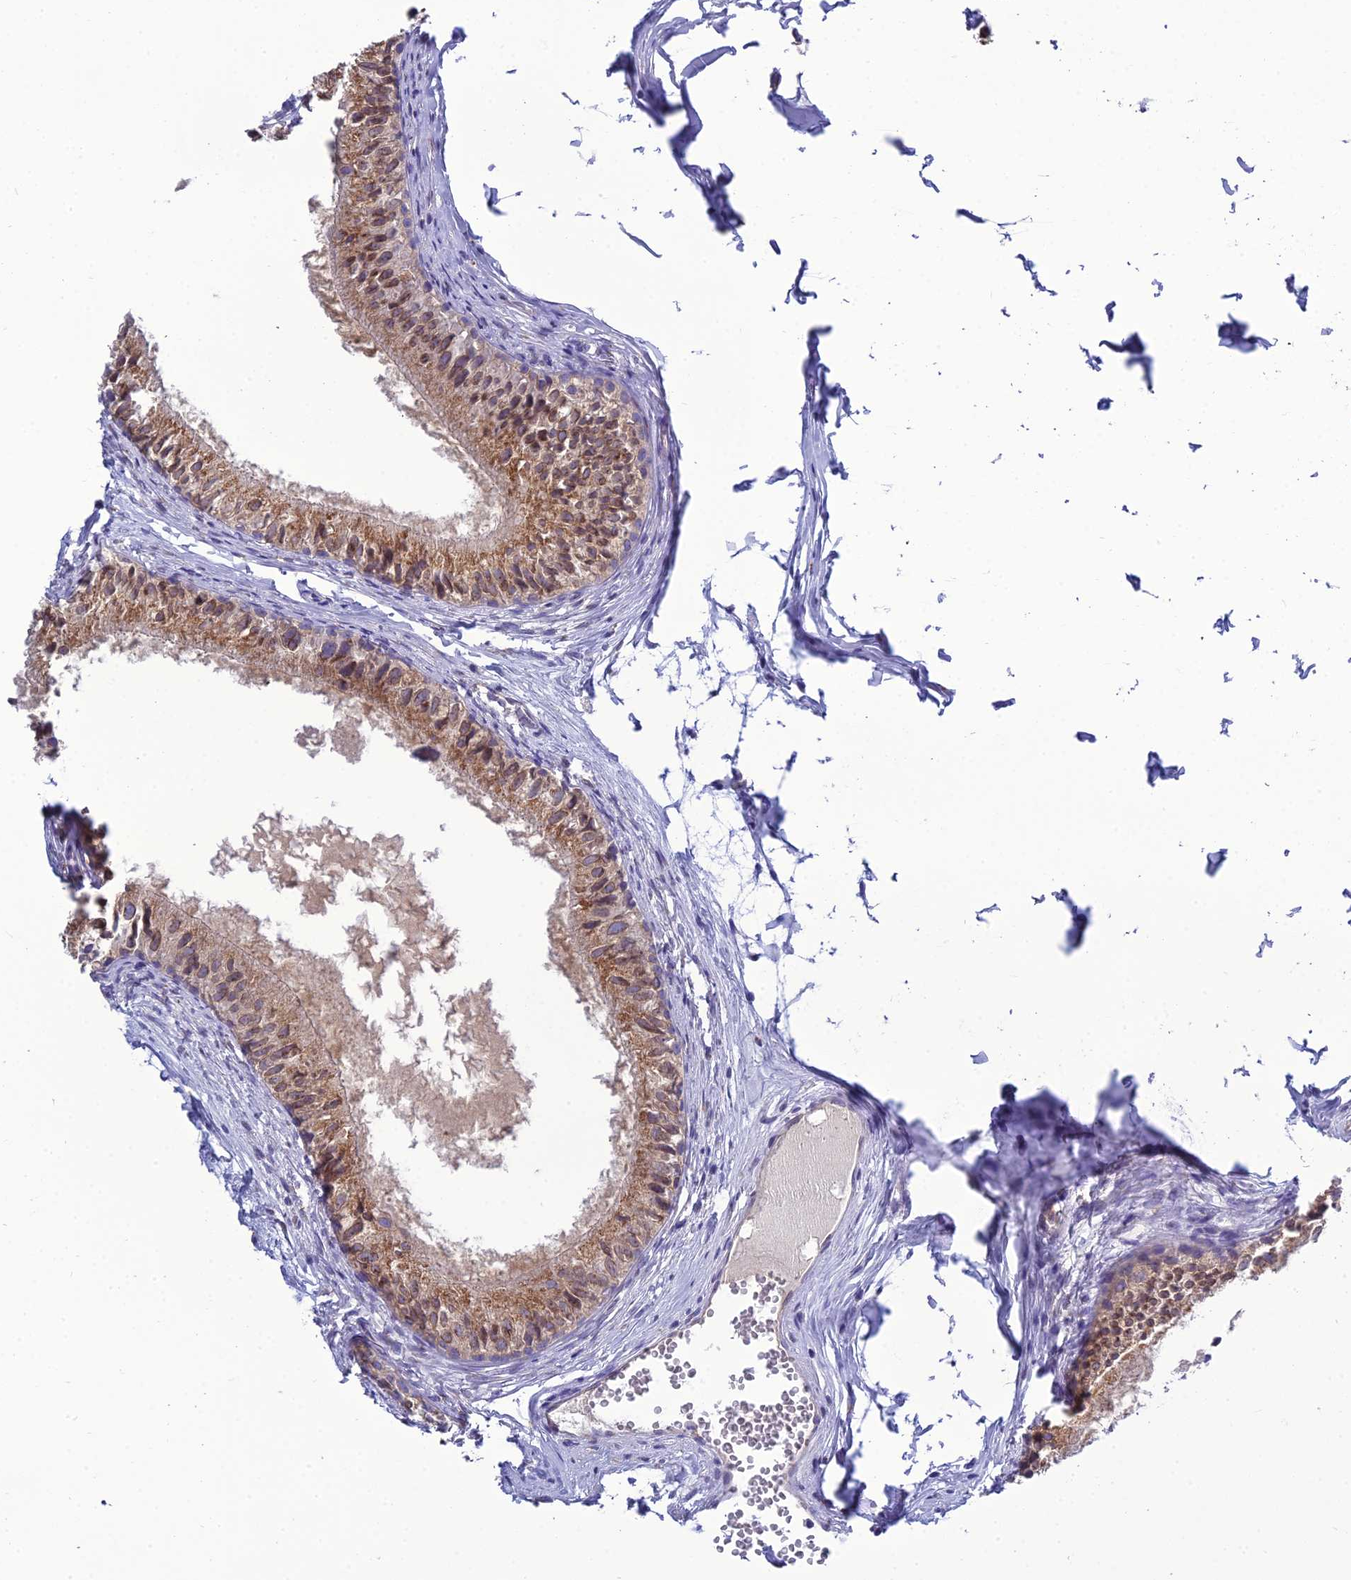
{"staining": {"intensity": "moderate", "quantity": "25%-75%", "location": "cytoplasmic/membranous,nuclear"}, "tissue": "epididymis", "cell_type": "Glandular cells", "image_type": "normal", "snomed": [{"axis": "morphology", "description": "Normal tissue, NOS"}, {"axis": "morphology", "description": "Seminoma in situ"}, {"axis": "topography", "description": "Testis"}, {"axis": "topography", "description": "Epididymis"}], "caption": "A medium amount of moderate cytoplasmic/membranous,nuclear expression is seen in about 25%-75% of glandular cells in normal epididymis.", "gene": "GOLPH3", "patient": {"sex": "male", "age": 28}}